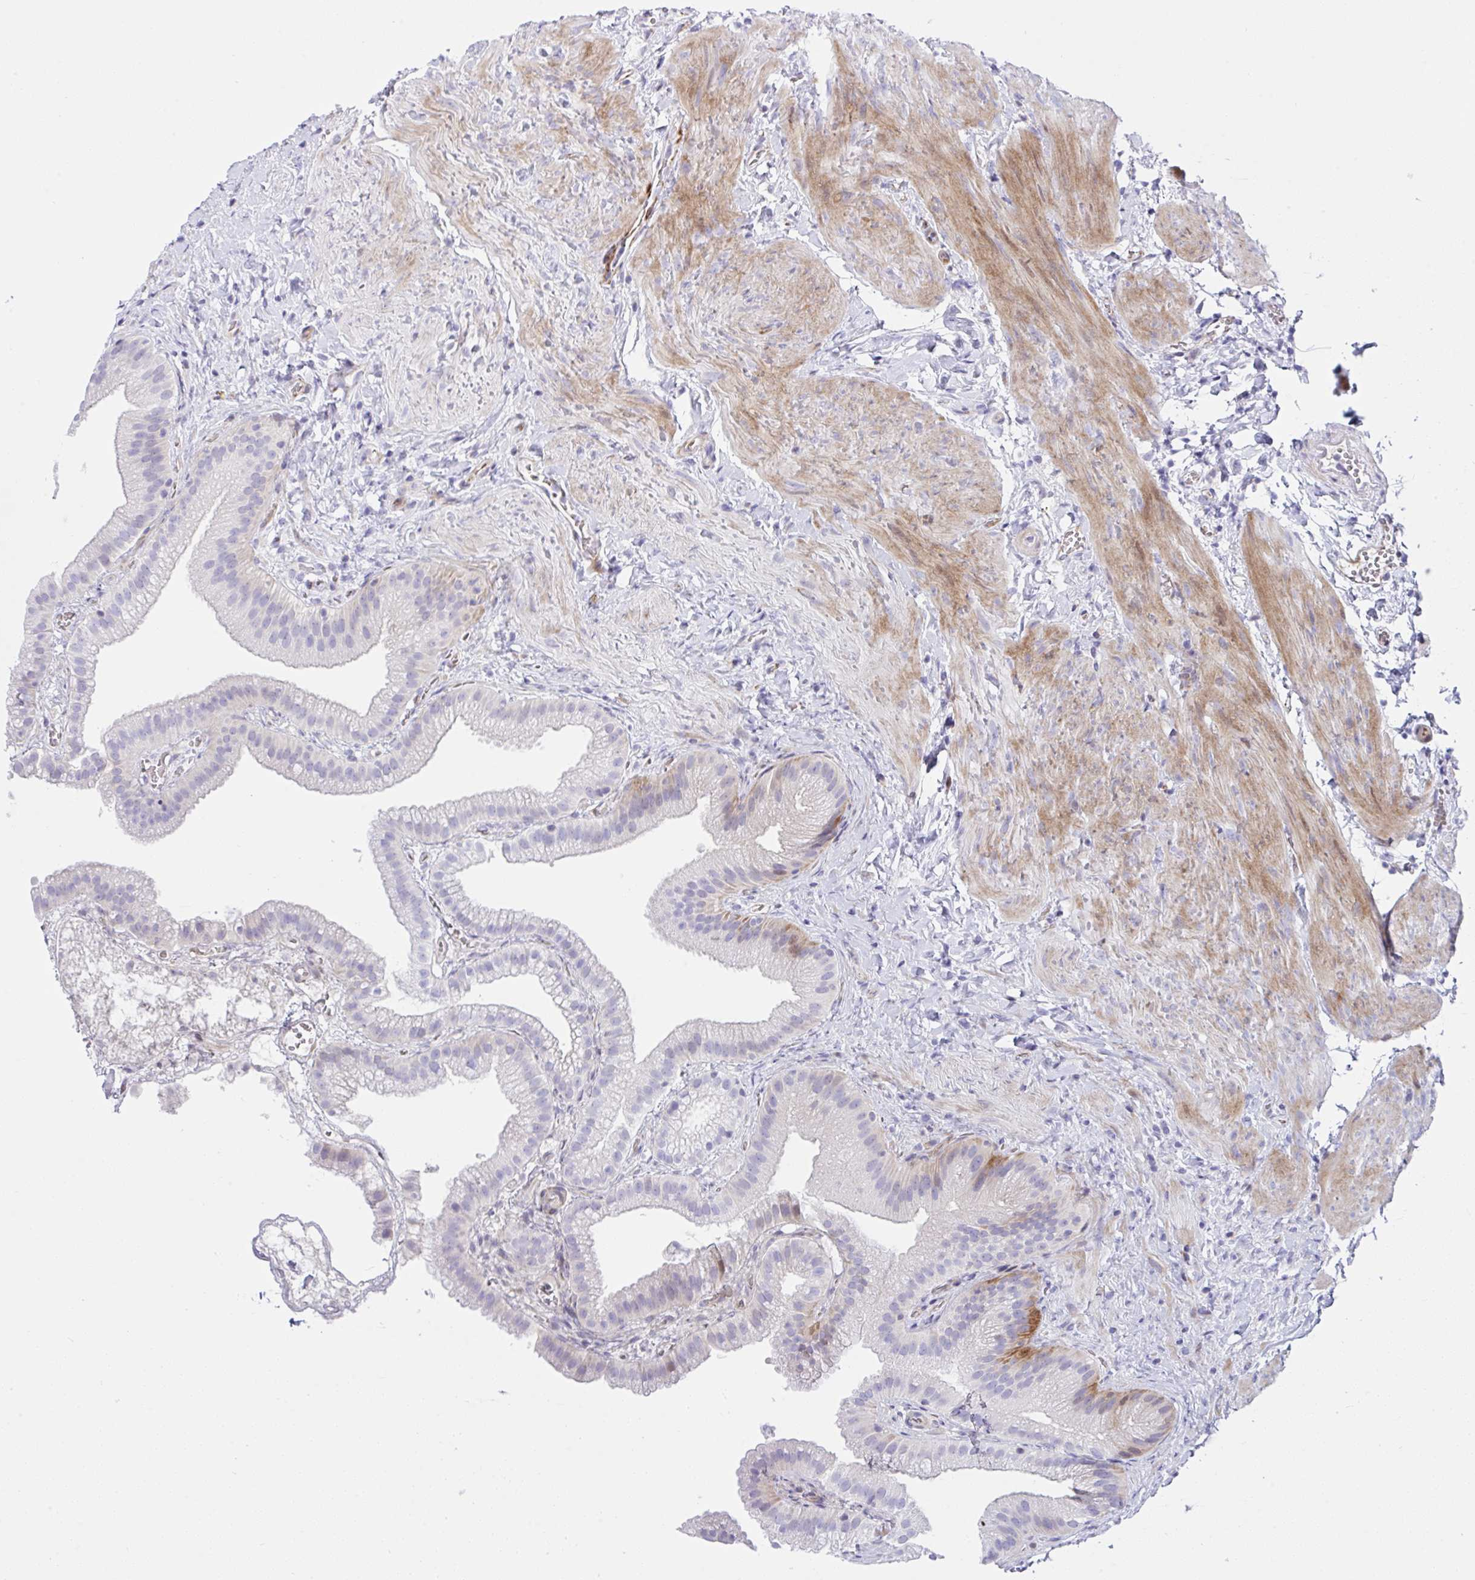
{"staining": {"intensity": "moderate", "quantity": "<25%", "location": "cytoplasmic/membranous"}, "tissue": "gallbladder", "cell_type": "Glandular cells", "image_type": "normal", "snomed": [{"axis": "morphology", "description": "Normal tissue, NOS"}, {"axis": "topography", "description": "Gallbladder"}], "caption": "This histopathology image displays IHC staining of benign gallbladder, with low moderate cytoplasmic/membranous staining in approximately <25% of glandular cells.", "gene": "ZNF713", "patient": {"sex": "female", "age": 63}}